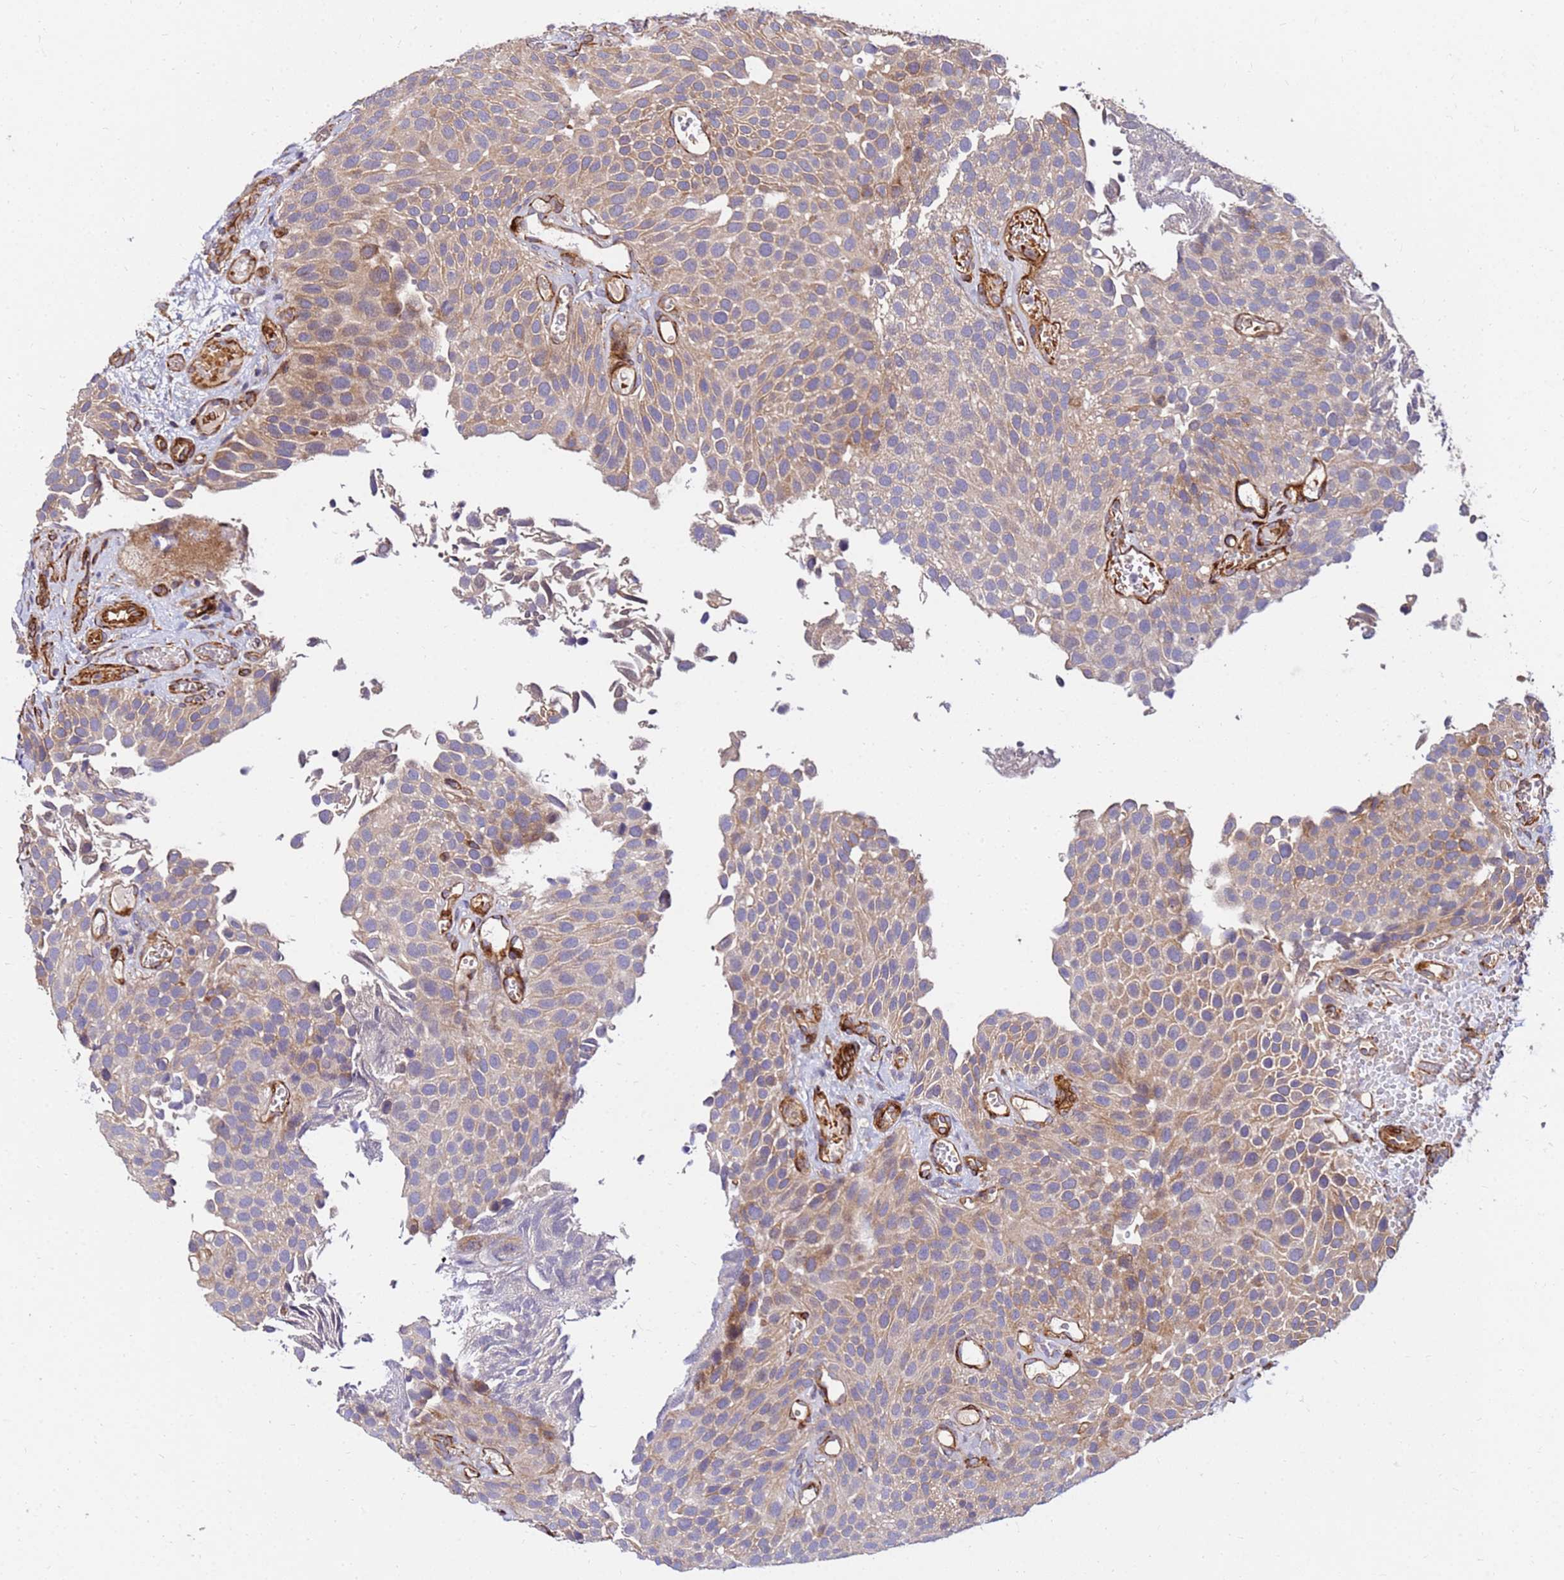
{"staining": {"intensity": "moderate", "quantity": "25%-75%", "location": "cytoplasmic/membranous"}, "tissue": "urothelial cancer", "cell_type": "Tumor cells", "image_type": "cancer", "snomed": [{"axis": "morphology", "description": "Urothelial carcinoma, Low grade"}, {"axis": "topography", "description": "Urinary bladder"}], "caption": "The histopathology image demonstrates a brown stain indicating the presence of a protein in the cytoplasmic/membranous of tumor cells in urothelial cancer.", "gene": "WWC2", "patient": {"sex": "male", "age": 89}}